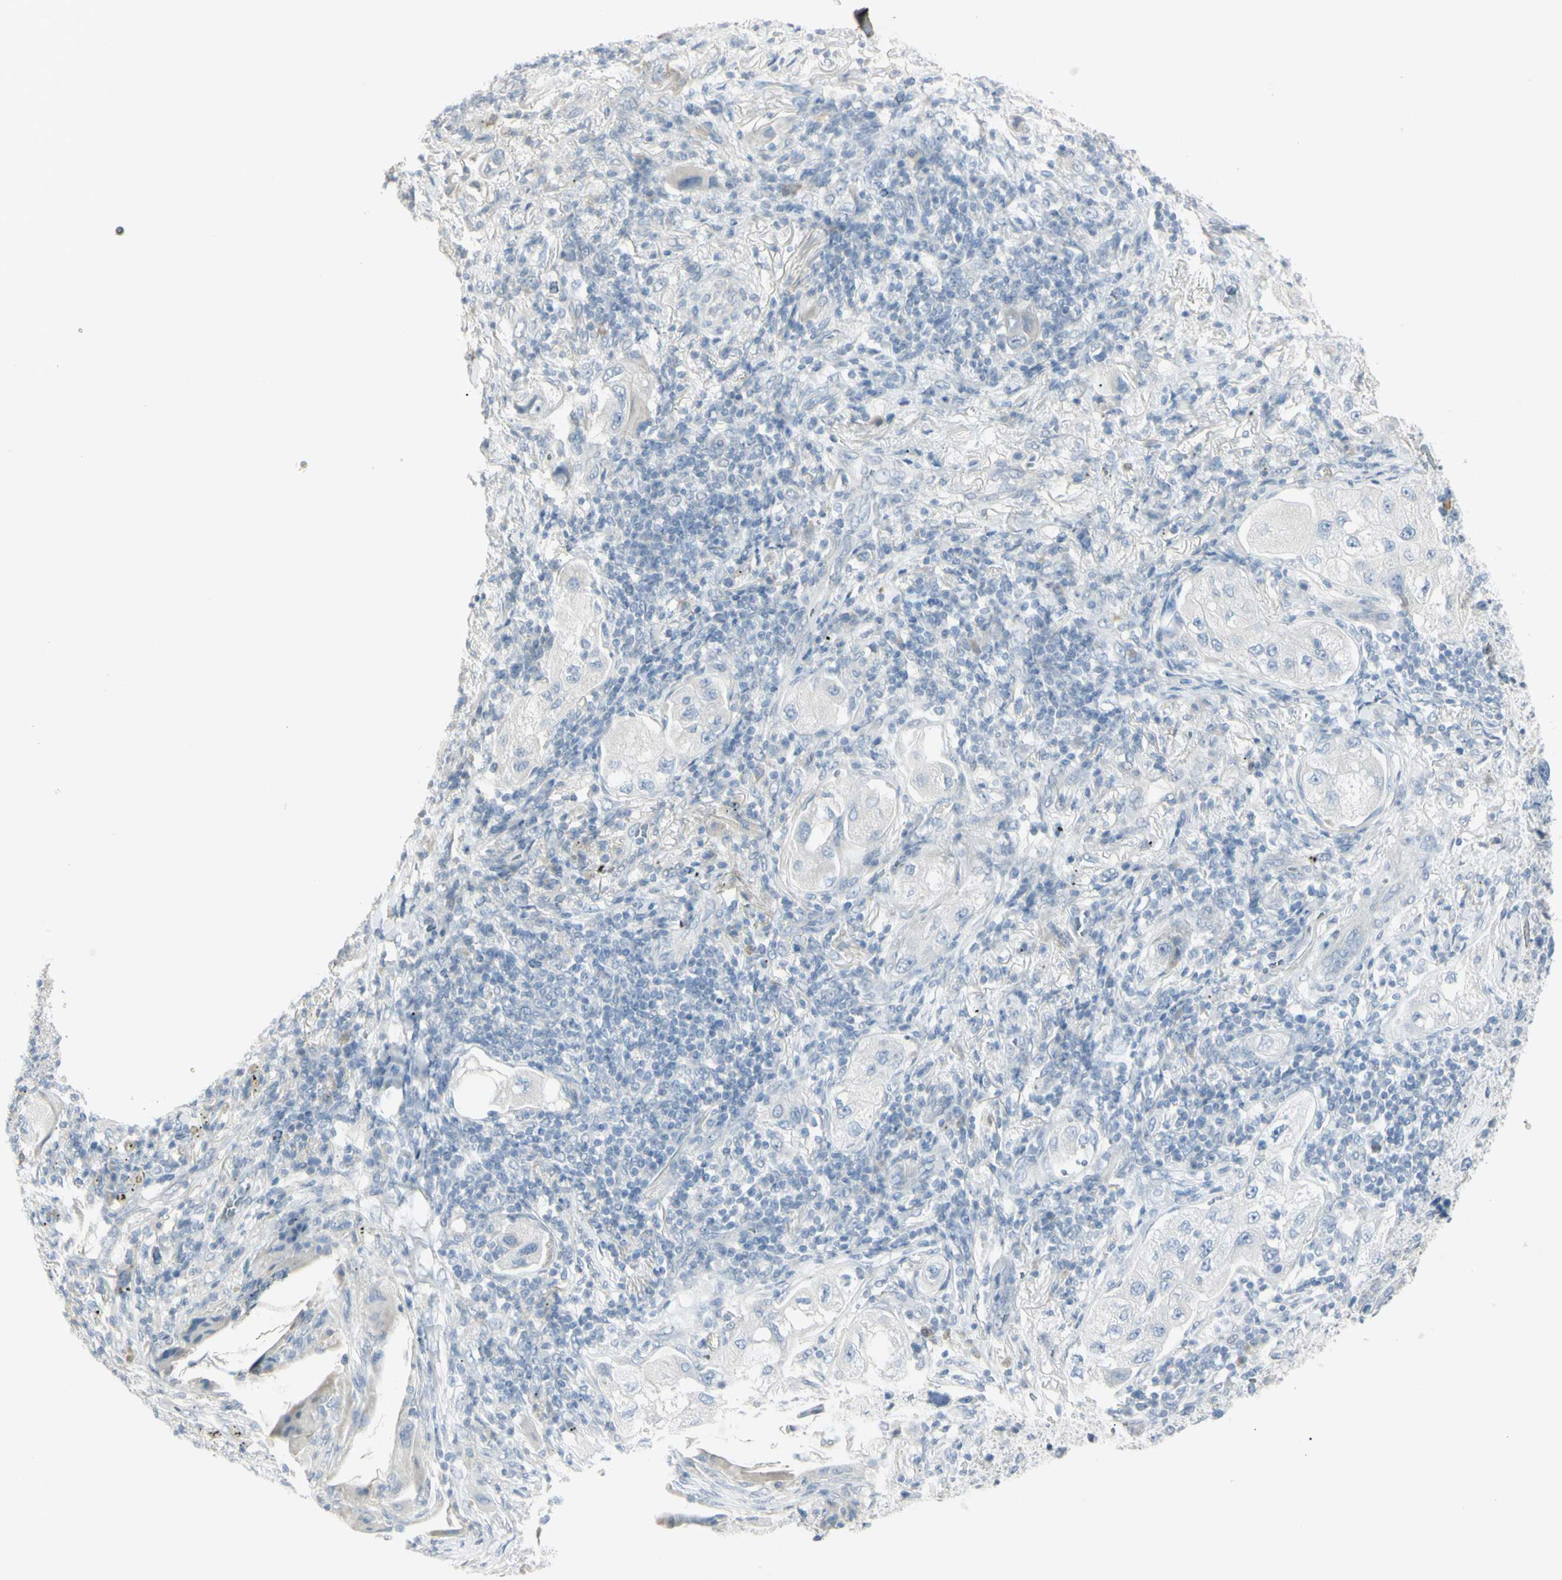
{"staining": {"intensity": "negative", "quantity": "none", "location": "none"}, "tissue": "lung cancer", "cell_type": "Tumor cells", "image_type": "cancer", "snomed": [{"axis": "morphology", "description": "Adenocarcinoma, NOS"}, {"axis": "topography", "description": "Lung"}], "caption": "Lung cancer (adenocarcinoma) stained for a protein using immunohistochemistry reveals no positivity tumor cells.", "gene": "PIP", "patient": {"sex": "female", "age": 65}}